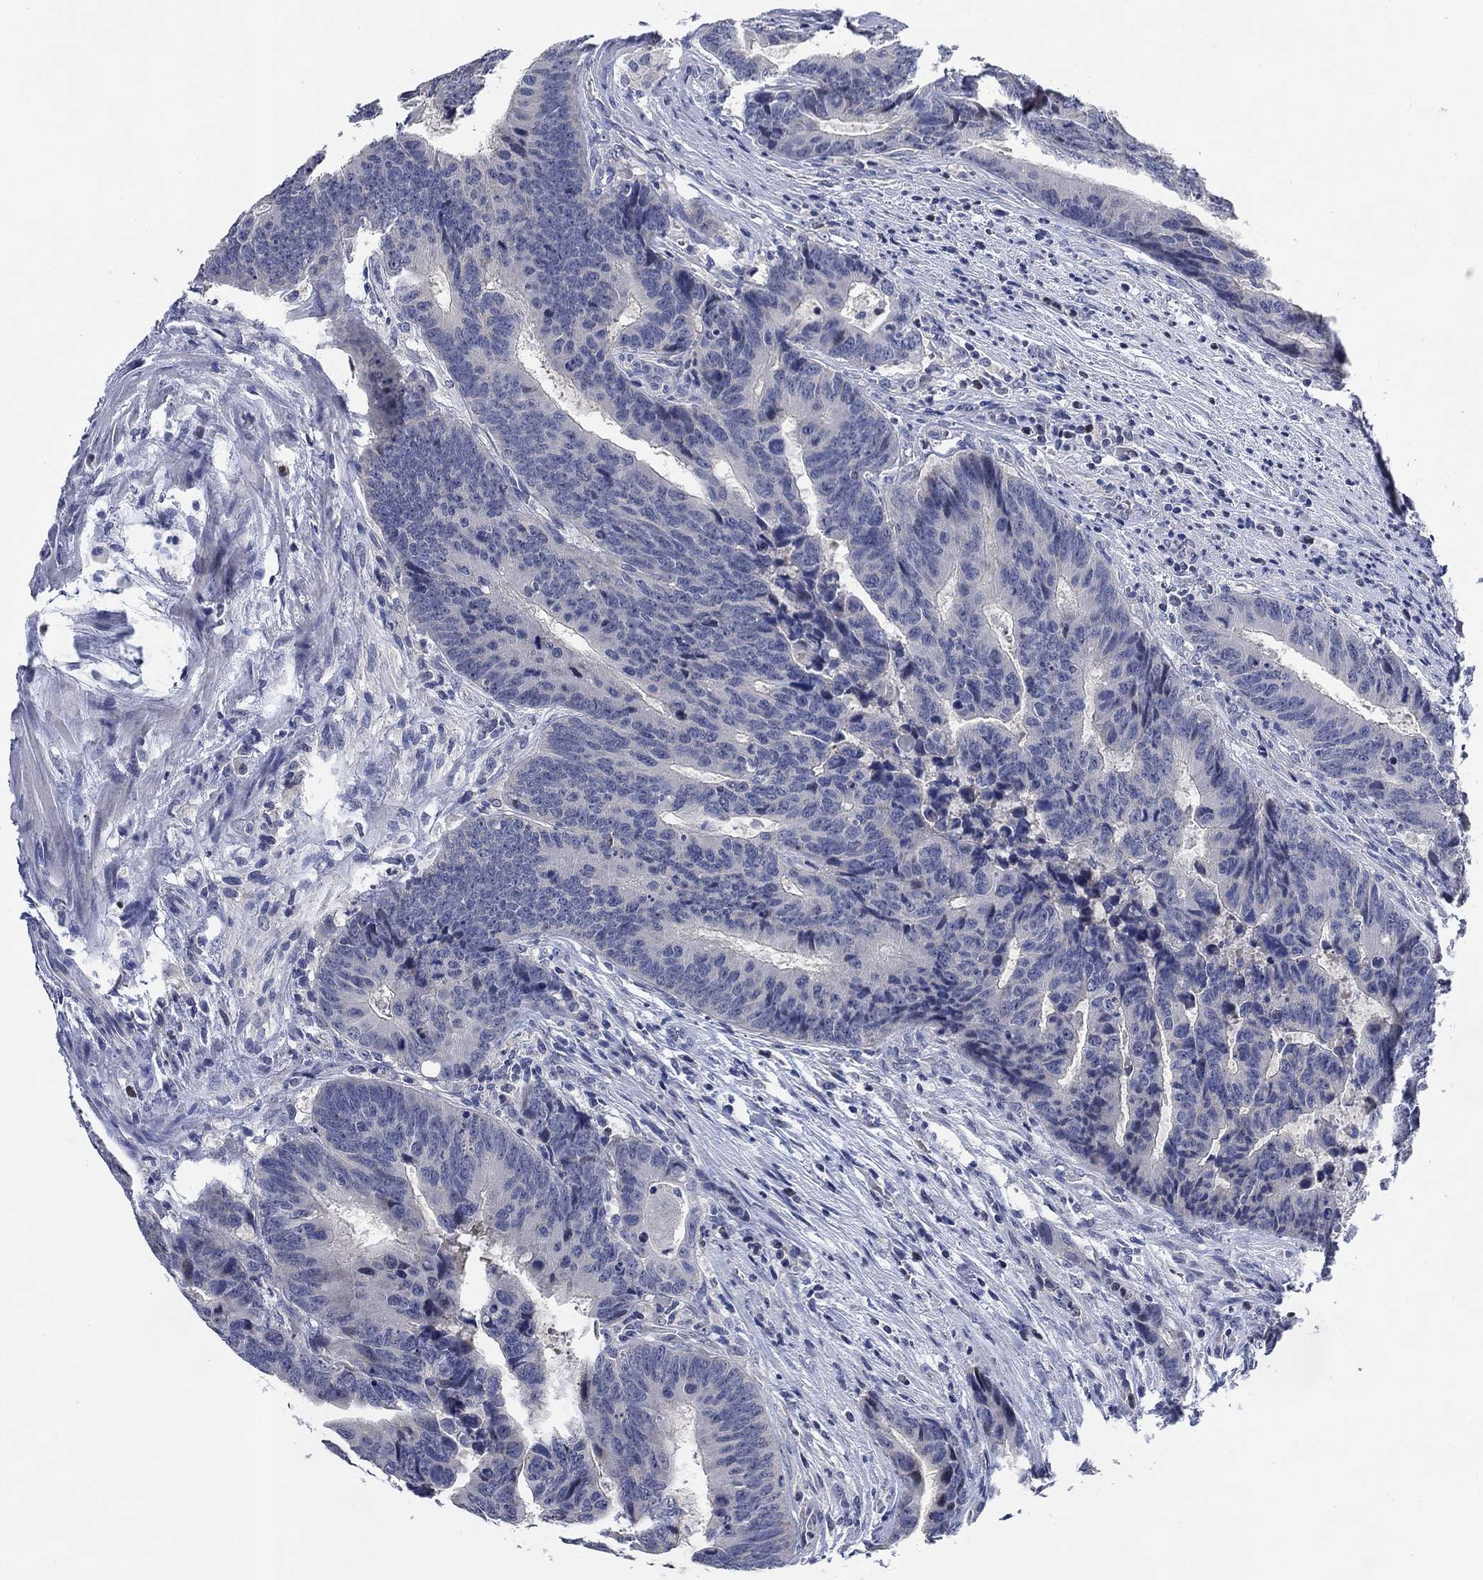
{"staining": {"intensity": "negative", "quantity": "none", "location": "none"}, "tissue": "colorectal cancer", "cell_type": "Tumor cells", "image_type": "cancer", "snomed": [{"axis": "morphology", "description": "Adenocarcinoma, NOS"}, {"axis": "topography", "description": "Colon"}], "caption": "Tumor cells show no significant positivity in colorectal cancer (adenocarcinoma).", "gene": "DAZL", "patient": {"sex": "female", "age": 56}}